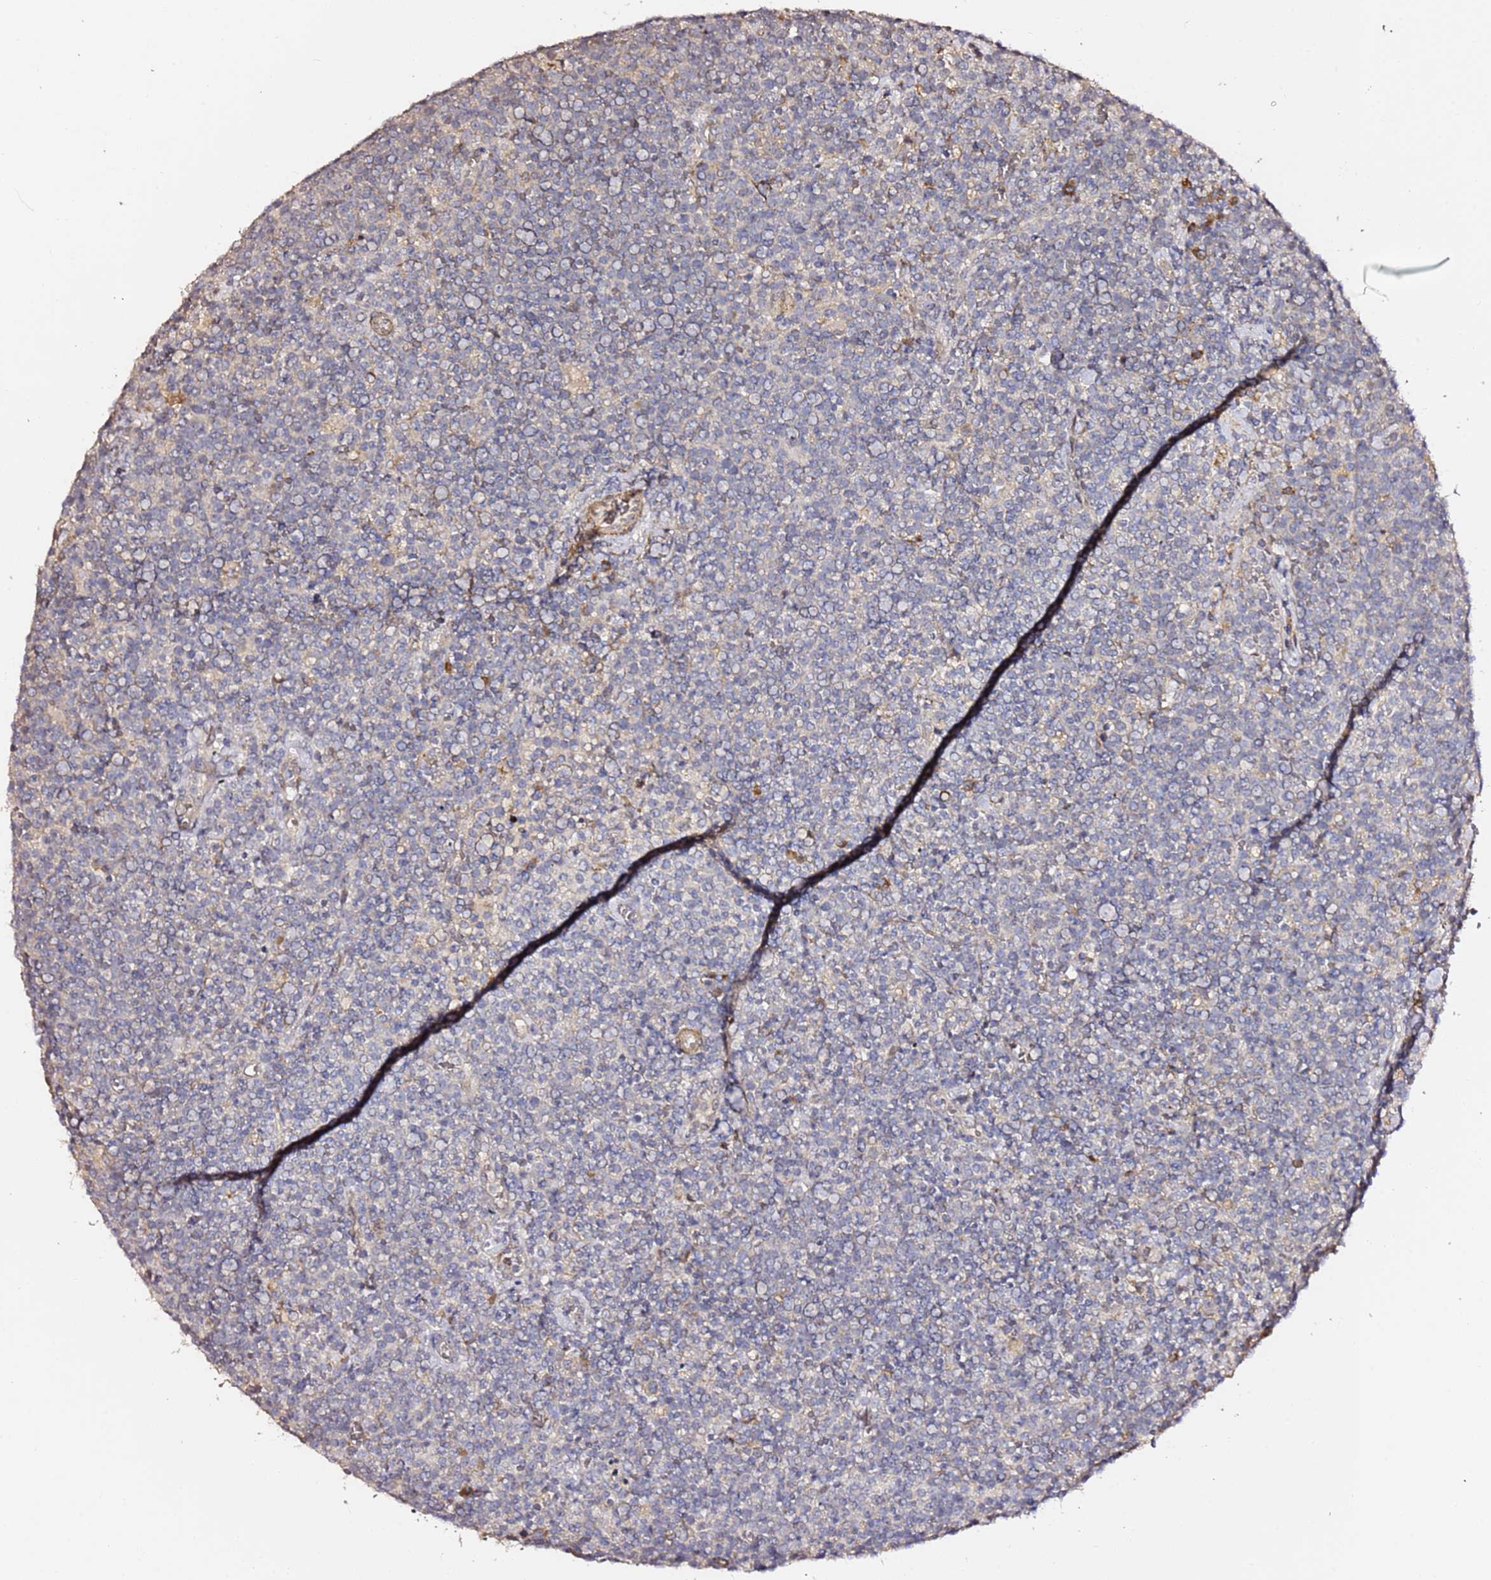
{"staining": {"intensity": "negative", "quantity": "none", "location": "none"}, "tissue": "lymphoma", "cell_type": "Tumor cells", "image_type": "cancer", "snomed": [{"axis": "morphology", "description": "Malignant lymphoma, non-Hodgkin's type, High grade"}, {"axis": "topography", "description": "Lymph node"}], "caption": "DAB immunohistochemical staining of human lymphoma demonstrates no significant staining in tumor cells.", "gene": "HSD17B7", "patient": {"sex": "male", "age": 61}}